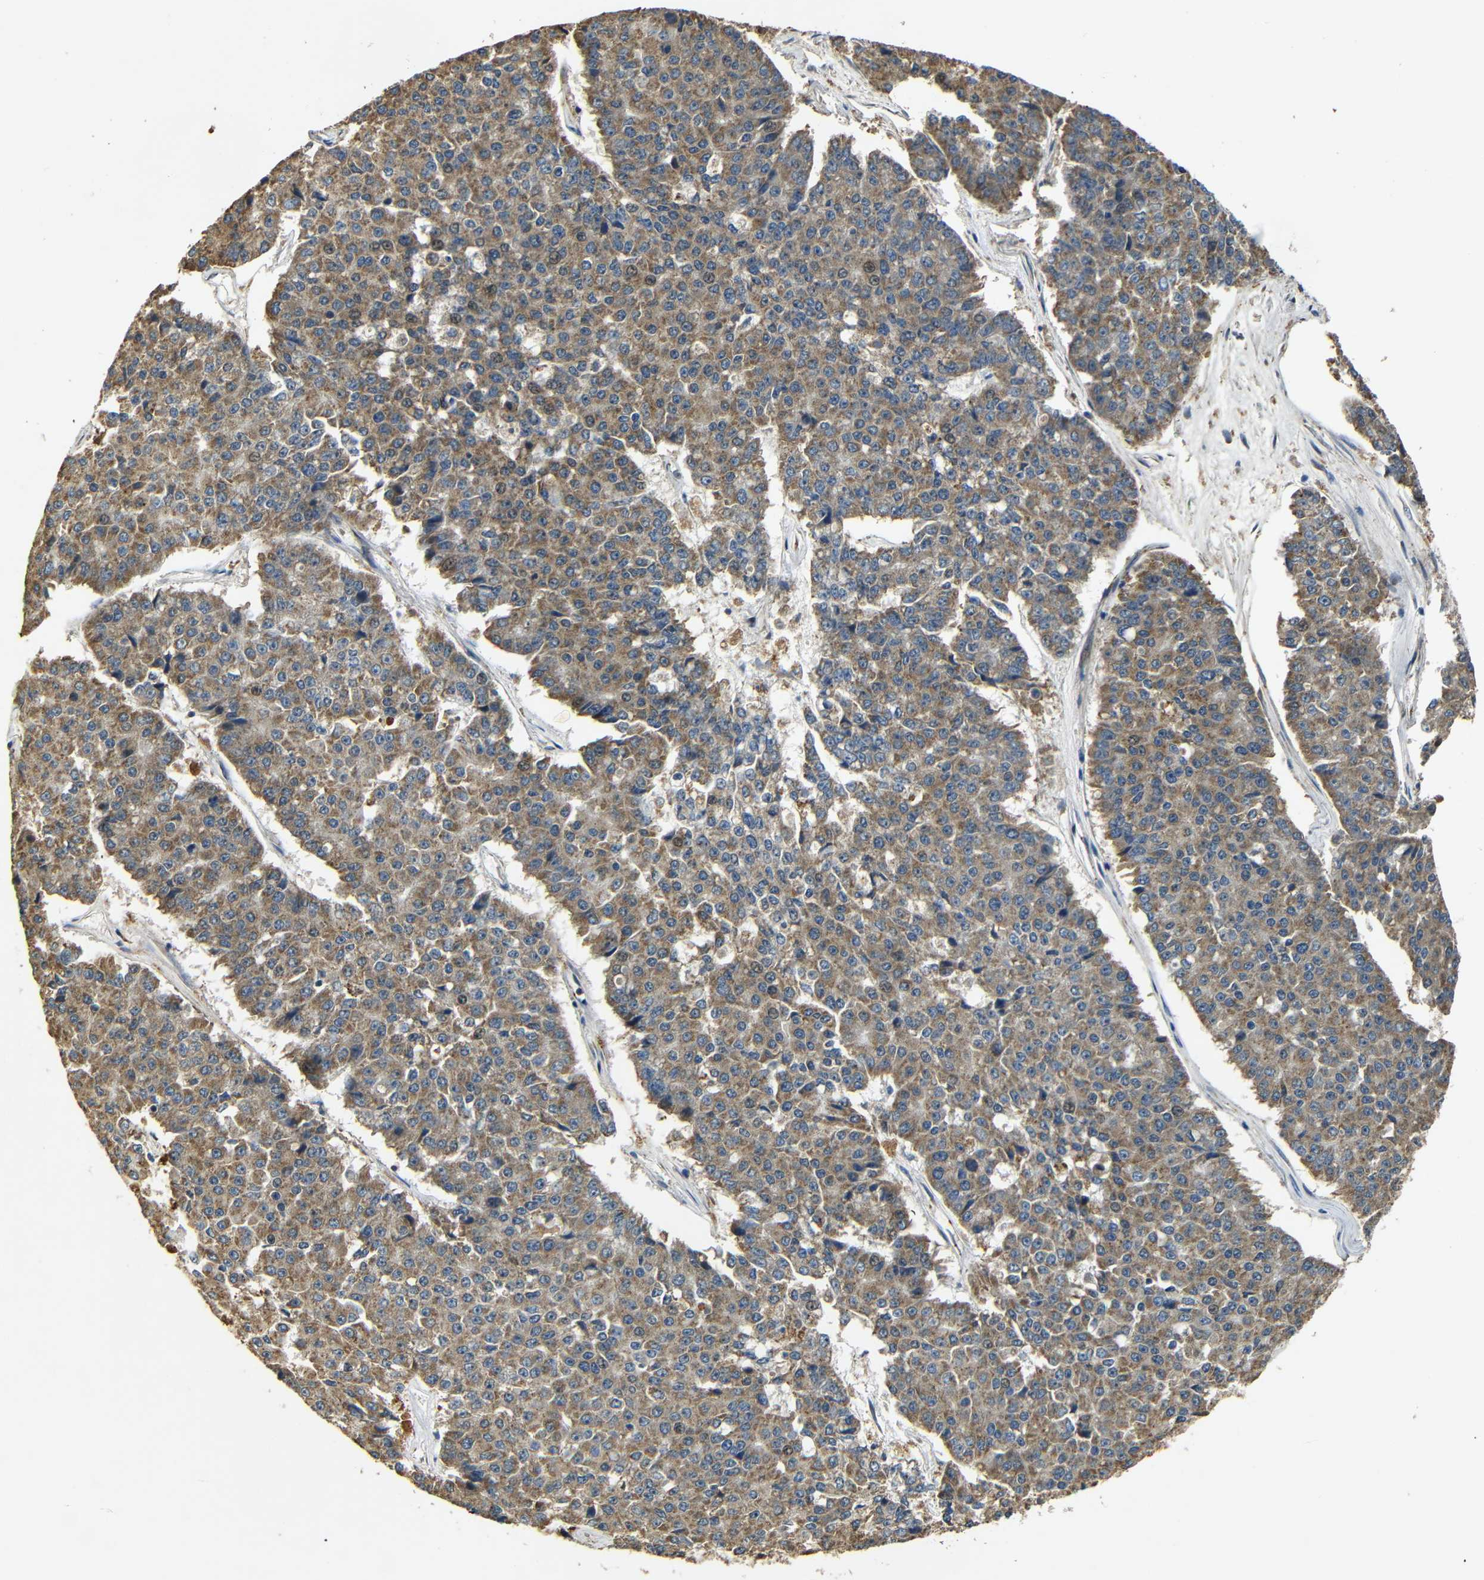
{"staining": {"intensity": "moderate", "quantity": ">75%", "location": "cytoplasmic/membranous"}, "tissue": "pancreatic cancer", "cell_type": "Tumor cells", "image_type": "cancer", "snomed": [{"axis": "morphology", "description": "Adenocarcinoma, NOS"}, {"axis": "topography", "description": "Pancreas"}], "caption": "This photomicrograph displays IHC staining of adenocarcinoma (pancreatic), with medium moderate cytoplasmic/membranous expression in approximately >75% of tumor cells.", "gene": "KAZALD1", "patient": {"sex": "male", "age": 50}}